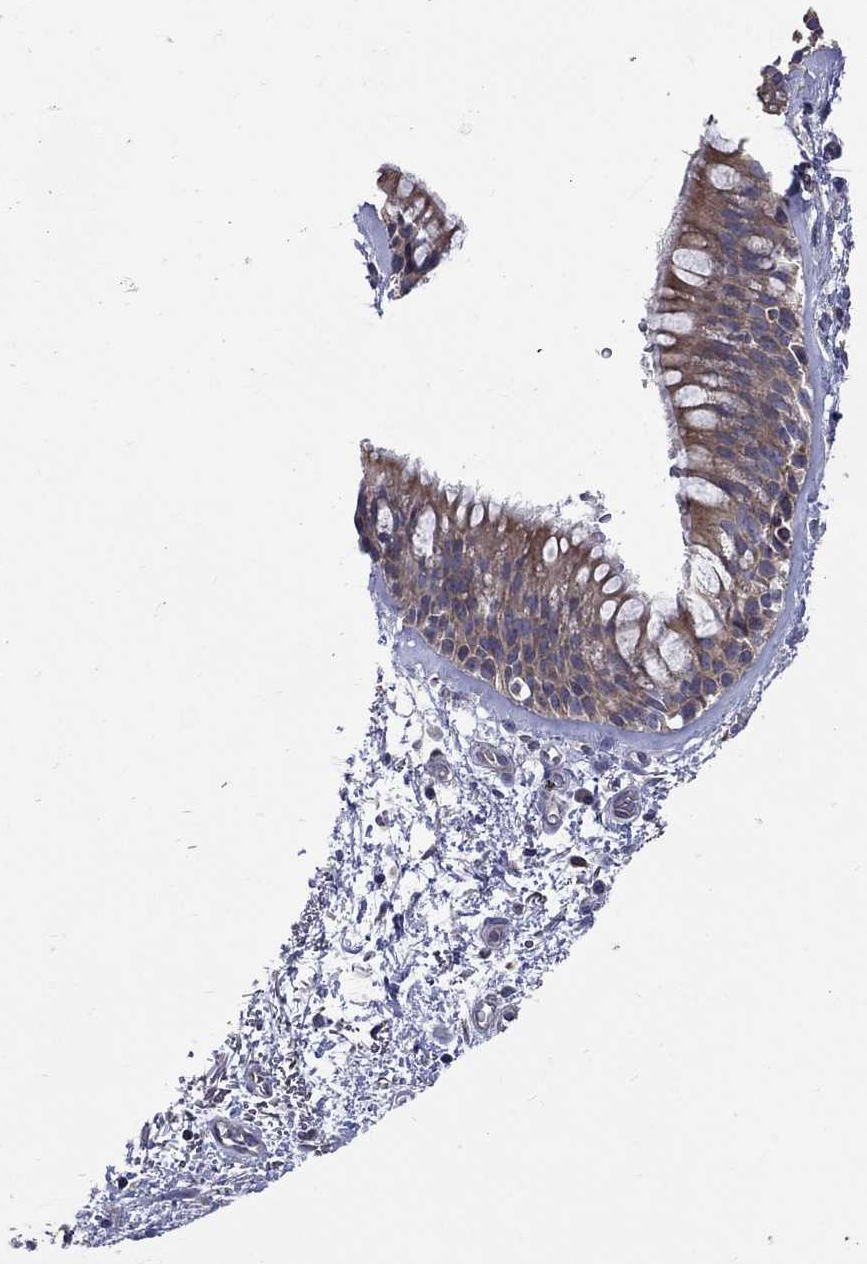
{"staining": {"intensity": "moderate", "quantity": "25%-75%", "location": "cytoplasmic/membranous"}, "tissue": "bronchus", "cell_type": "Respiratory epithelial cells", "image_type": "normal", "snomed": [{"axis": "morphology", "description": "Normal tissue, NOS"}, {"axis": "topography", "description": "Bronchus"}, {"axis": "topography", "description": "Lung"}], "caption": "The immunohistochemical stain labels moderate cytoplasmic/membranous expression in respiratory epithelial cells of normal bronchus.", "gene": "SH2B1", "patient": {"sex": "female", "age": 57}}